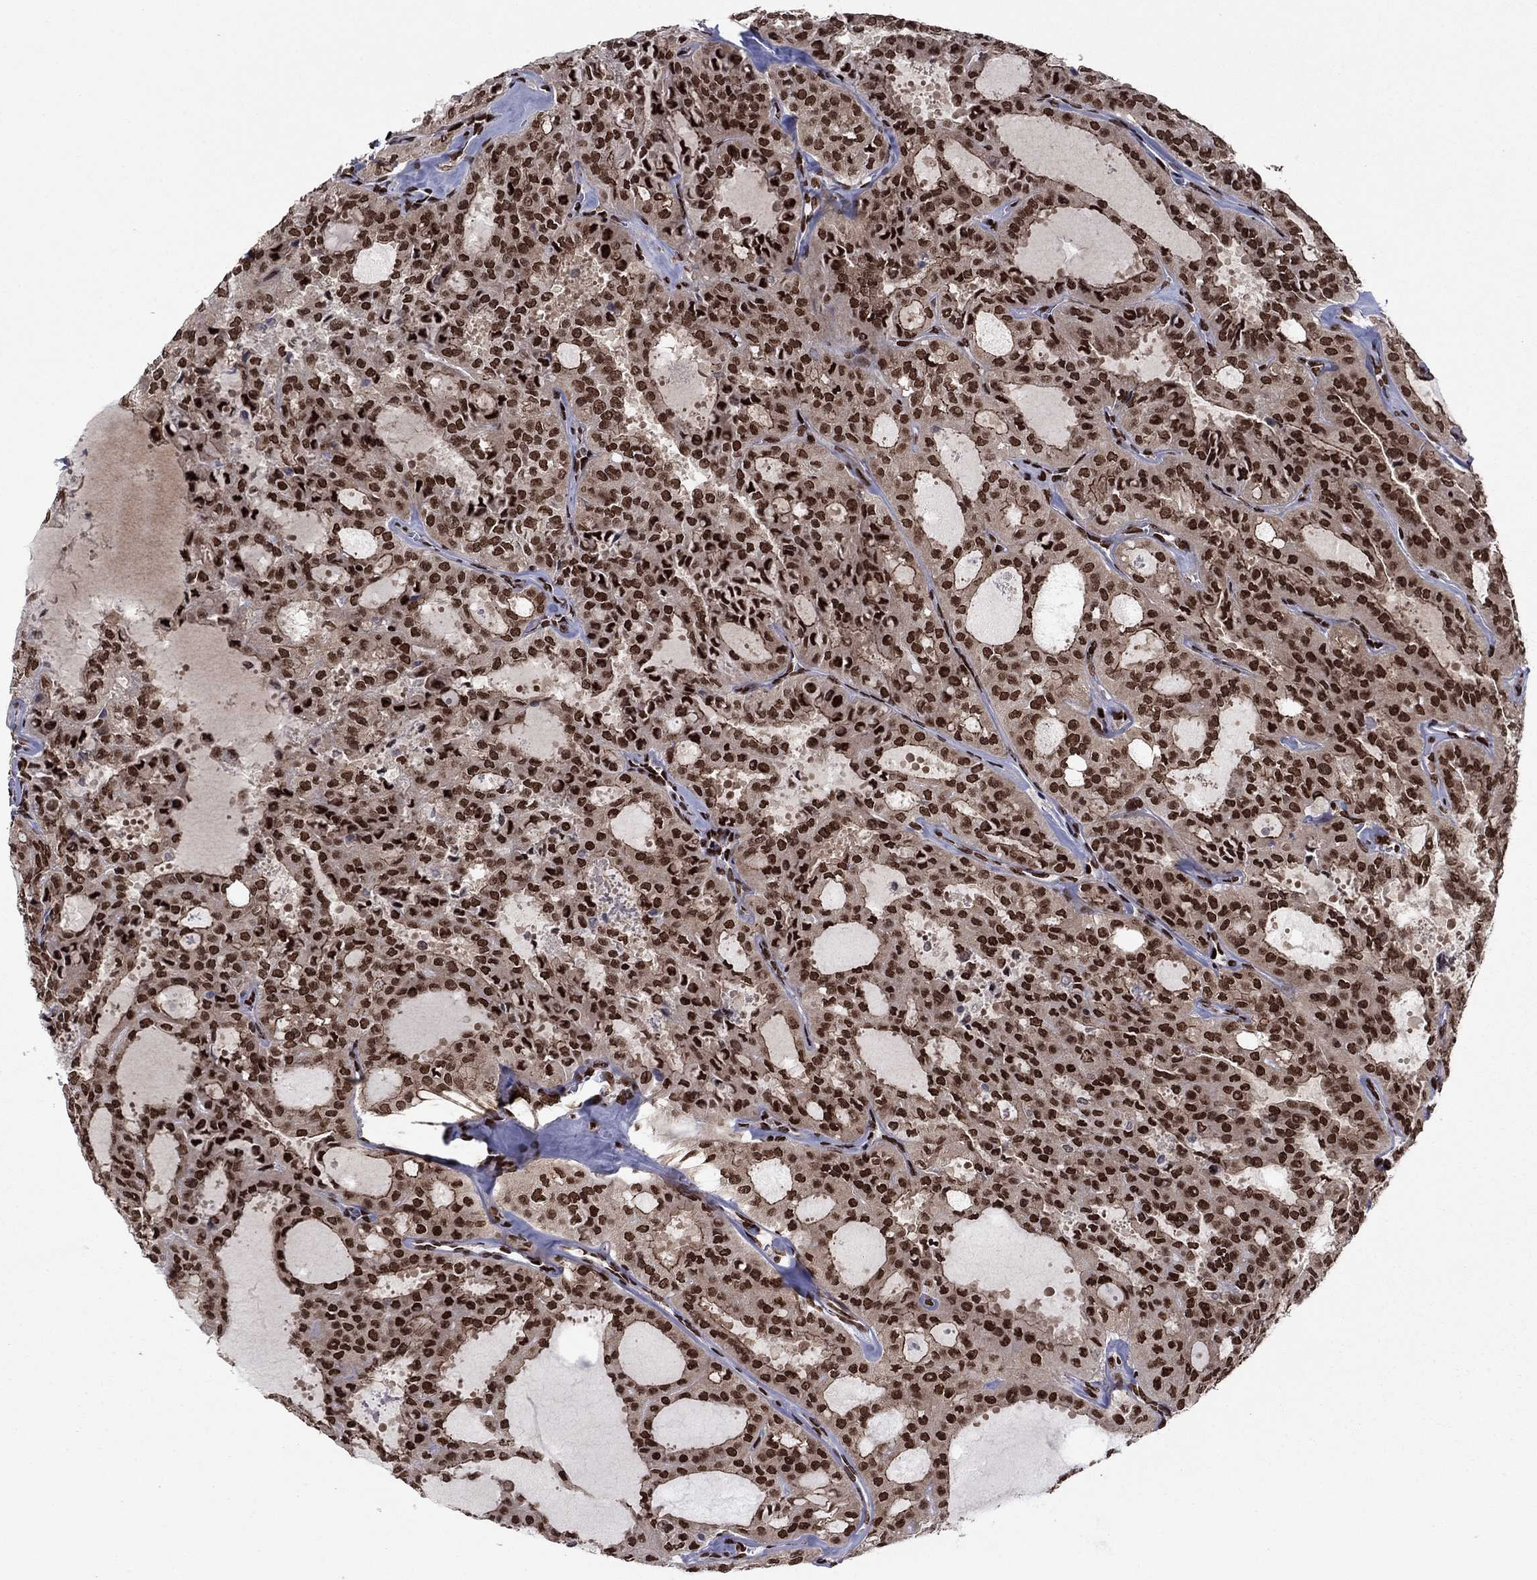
{"staining": {"intensity": "strong", "quantity": ">75%", "location": "nuclear"}, "tissue": "thyroid cancer", "cell_type": "Tumor cells", "image_type": "cancer", "snomed": [{"axis": "morphology", "description": "Follicular adenoma carcinoma, NOS"}, {"axis": "topography", "description": "Thyroid gland"}], "caption": "Immunohistochemistry (IHC) histopathology image of neoplastic tissue: thyroid follicular adenoma carcinoma stained using IHC shows high levels of strong protein expression localized specifically in the nuclear of tumor cells, appearing as a nuclear brown color.", "gene": "USP54", "patient": {"sex": "male", "age": 75}}